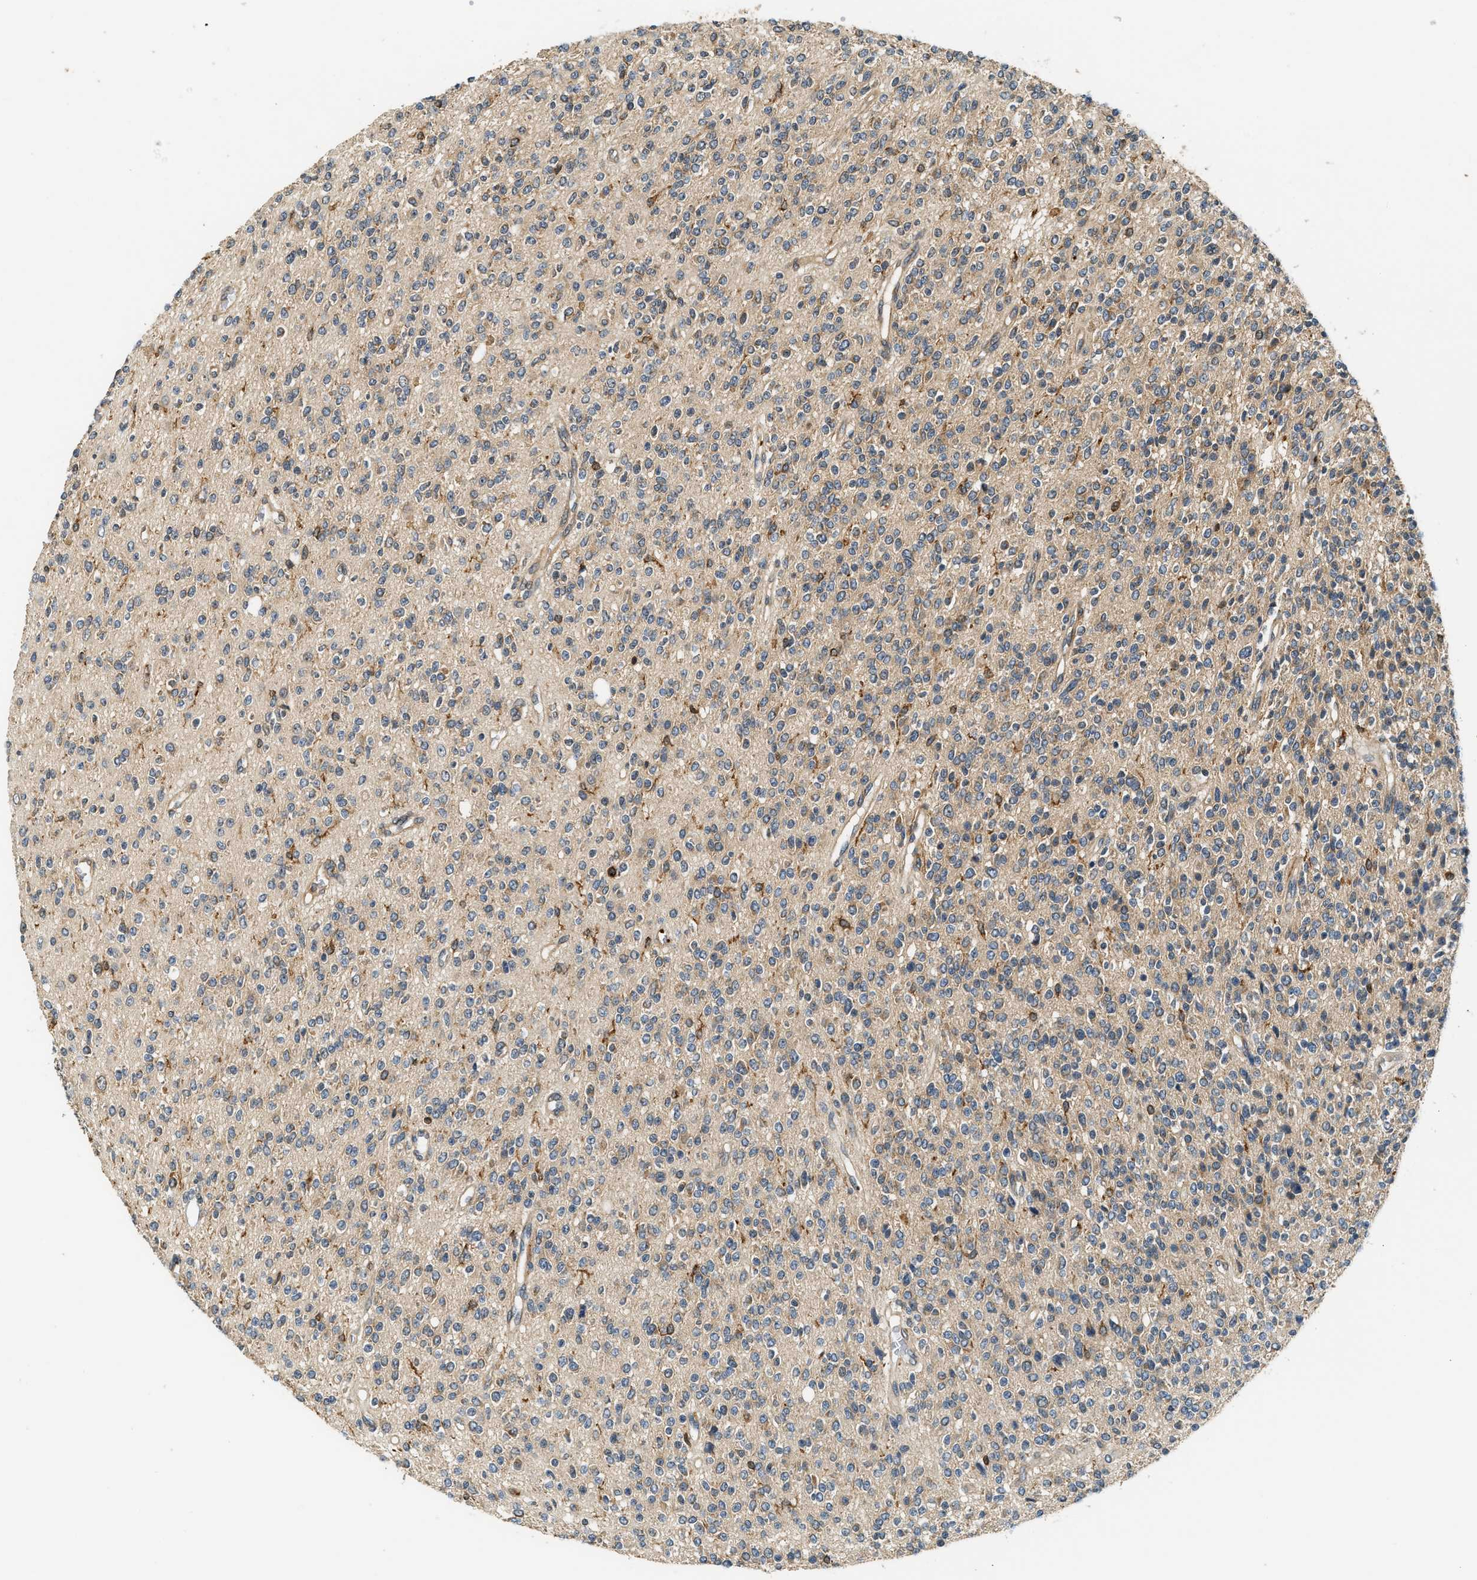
{"staining": {"intensity": "weak", "quantity": ">75%", "location": "cytoplasmic/membranous"}, "tissue": "glioma", "cell_type": "Tumor cells", "image_type": "cancer", "snomed": [{"axis": "morphology", "description": "Glioma, malignant, High grade"}, {"axis": "topography", "description": "Brain"}], "caption": "Tumor cells reveal low levels of weak cytoplasmic/membranous positivity in approximately >75% of cells in human glioma.", "gene": "SNX5", "patient": {"sex": "male", "age": 34}}